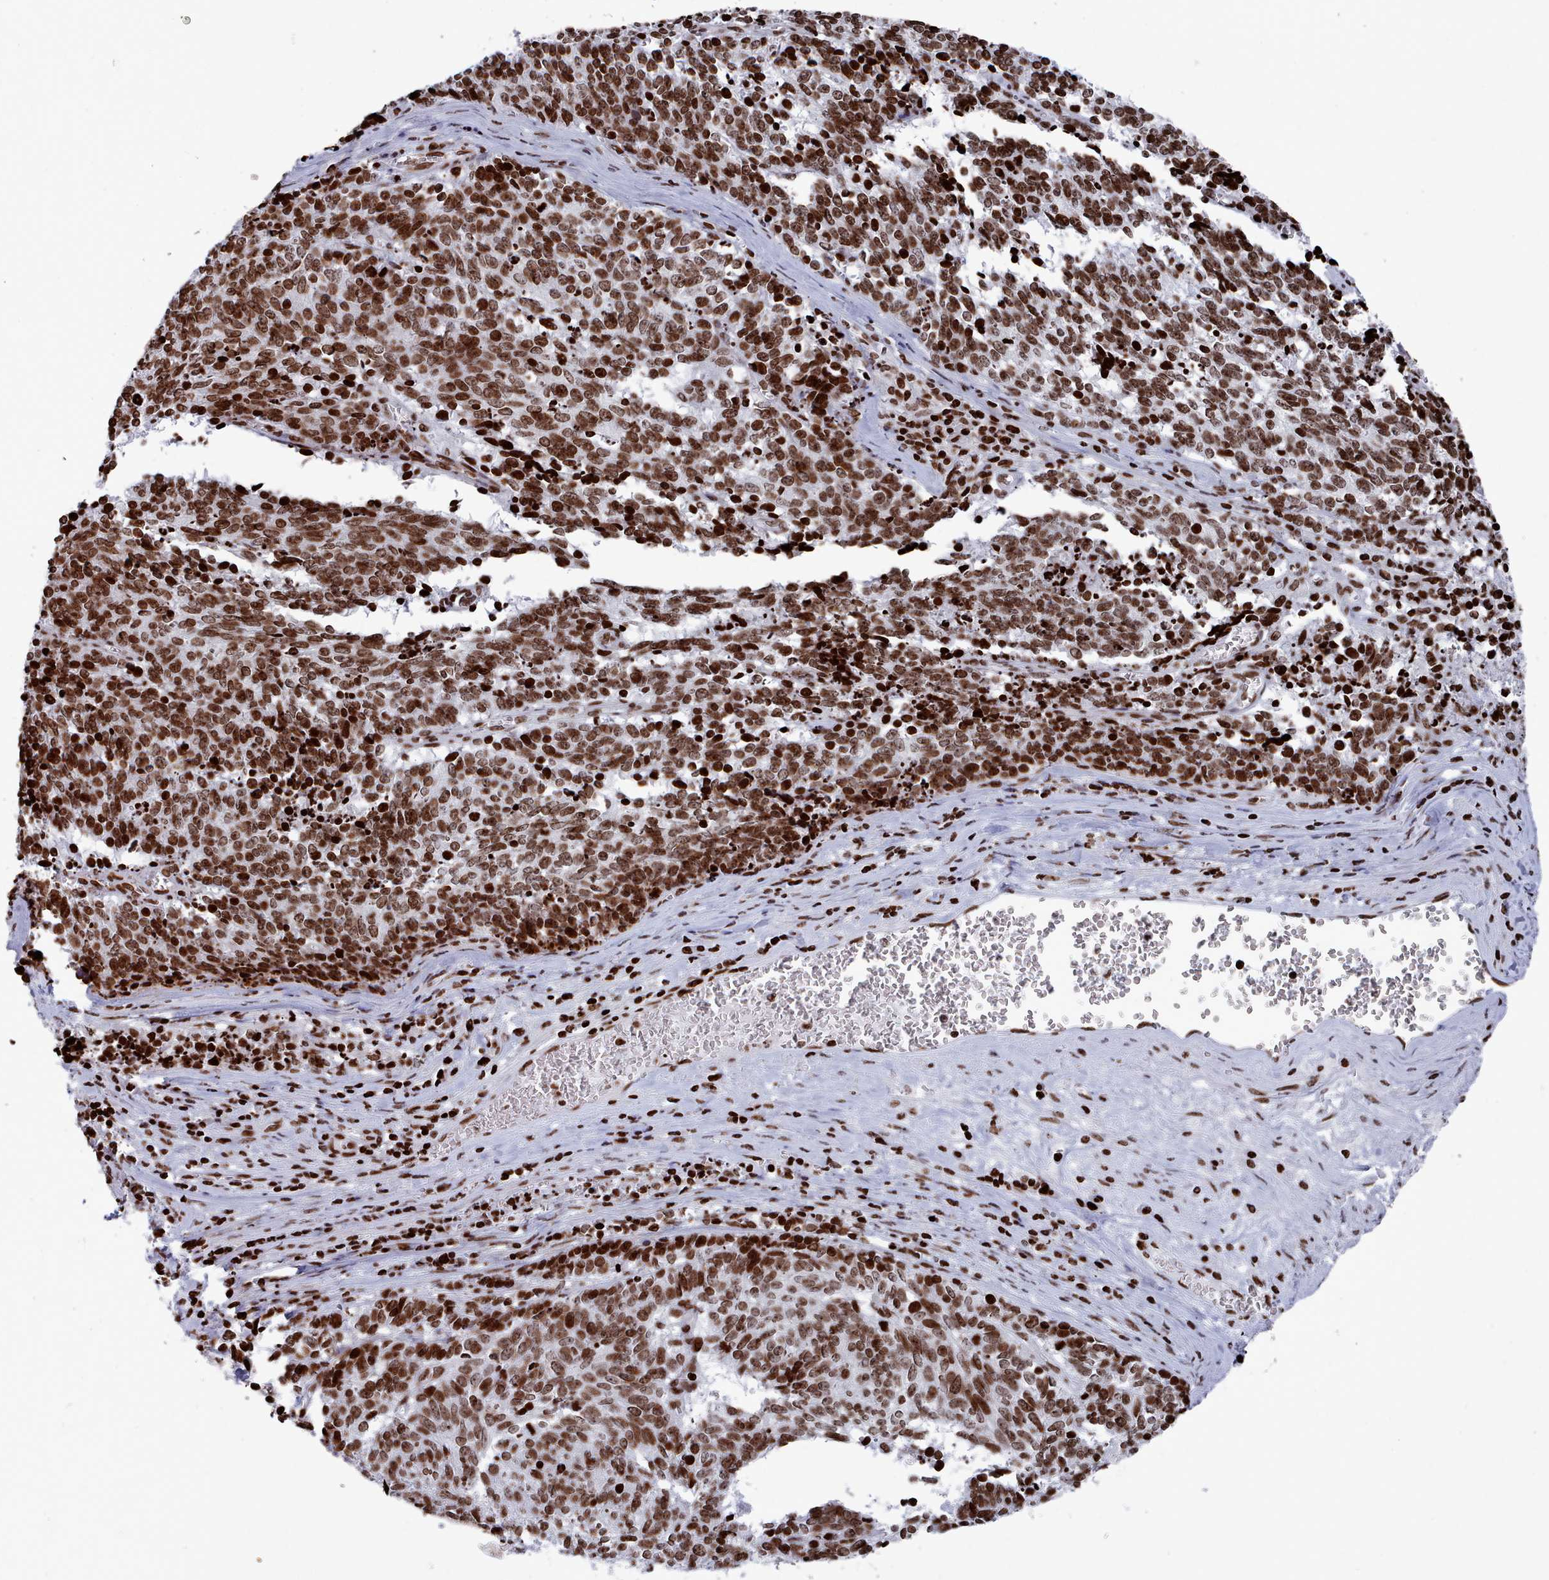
{"staining": {"intensity": "strong", "quantity": ">75%", "location": "nuclear"}, "tissue": "cervical cancer", "cell_type": "Tumor cells", "image_type": "cancer", "snomed": [{"axis": "morphology", "description": "Squamous cell carcinoma, NOS"}, {"axis": "topography", "description": "Cervix"}], "caption": "Immunohistochemical staining of cervical cancer displays high levels of strong nuclear protein expression in approximately >75% of tumor cells.", "gene": "PCDHB12", "patient": {"sex": "female", "age": 29}}